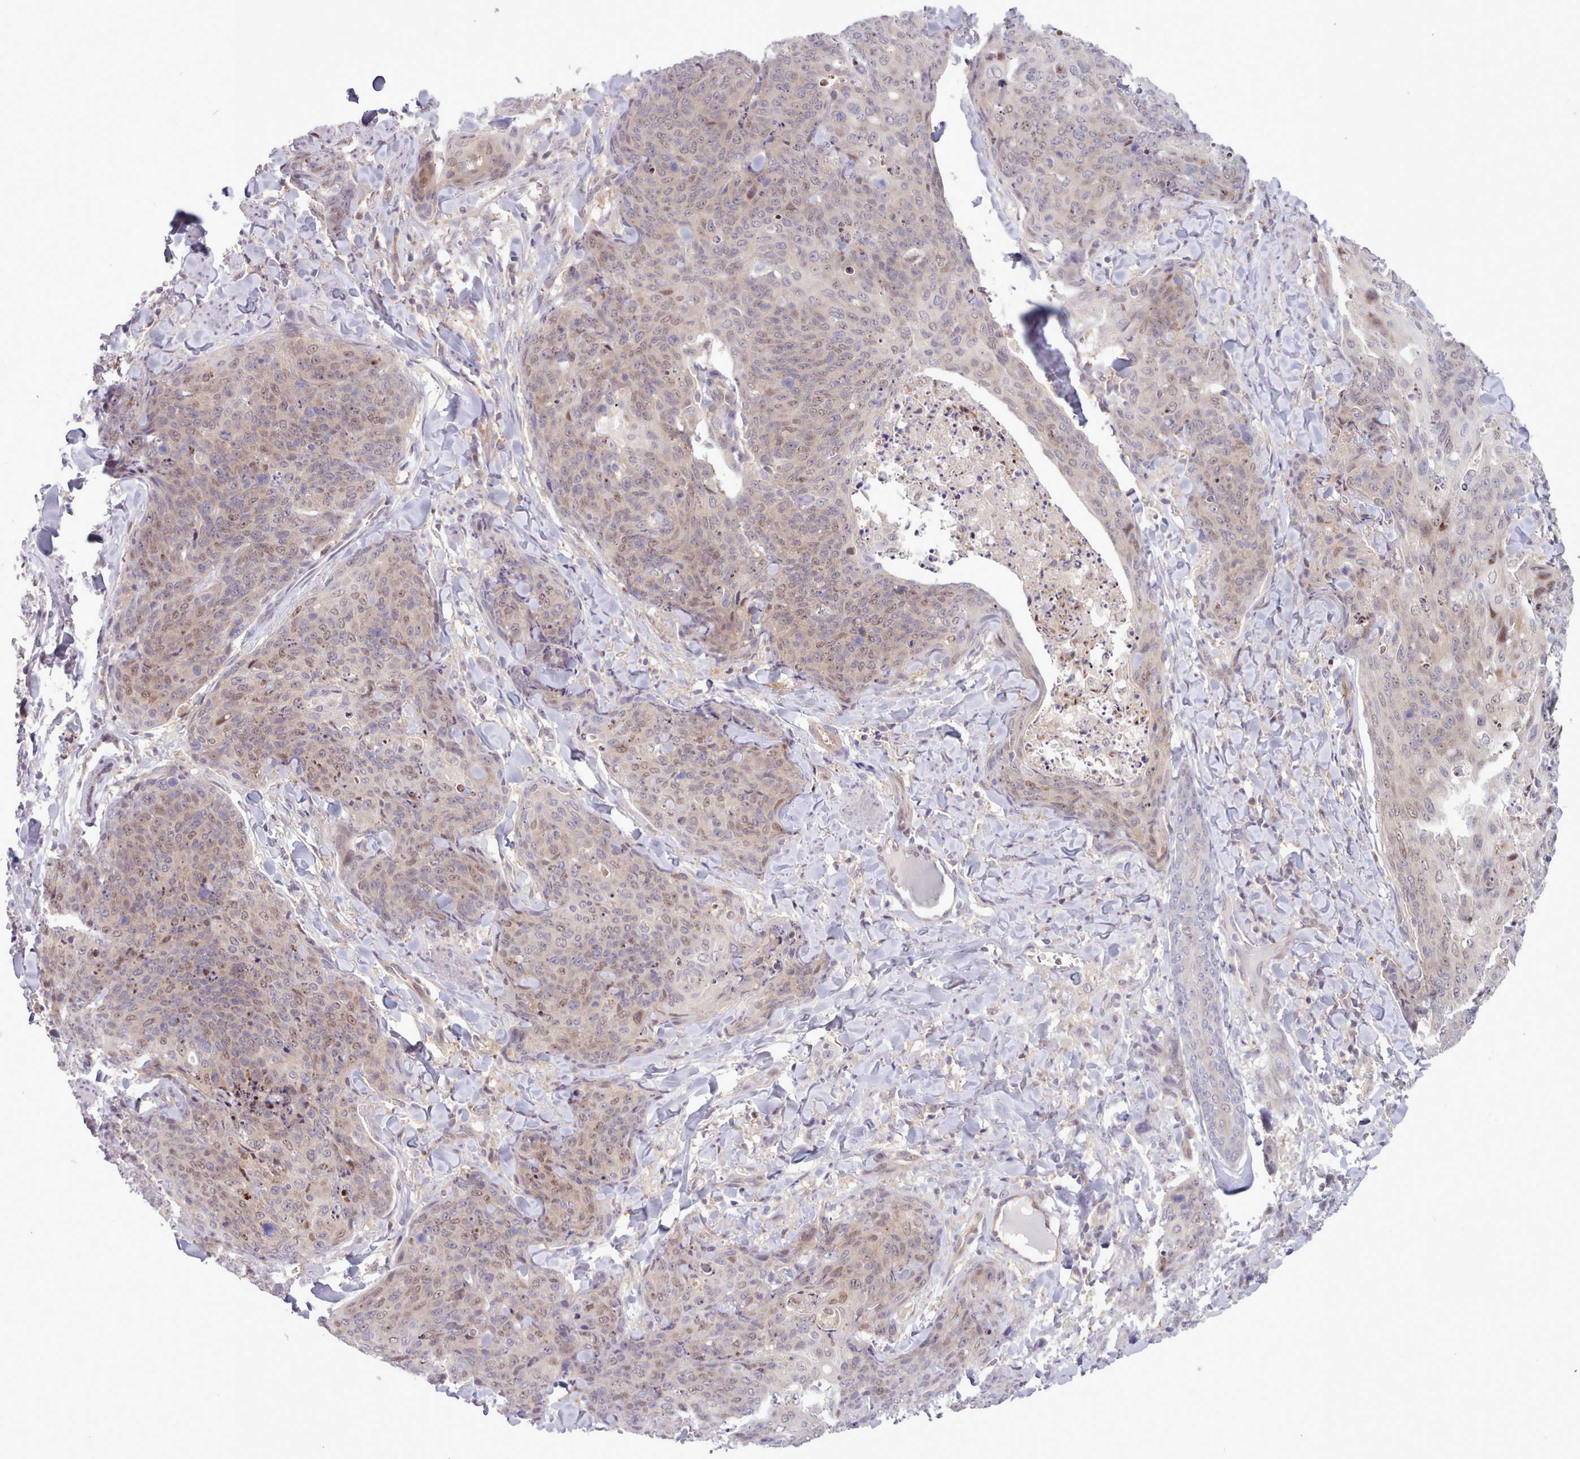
{"staining": {"intensity": "weak", "quantity": "25%-75%", "location": "cytoplasmic/membranous,nuclear"}, "tissue": "skin cancer", "cell_type": "Tumor cells", "image_type": "cancer", "snomed": [{"axis": "morphology", "description": "Squamous cell carcinoma, NOS"}, {"axis": "topography", "description": "Skin"}, {"axis": "topography", "description": "Vulva"}], "caption": "IHC micrograph of human skin cancer (squamous cell carcinoma) stained for a protein (brown), which shows low levels of weak cytoplasmic/membranous and nuclear staining in approximately 25%-75% of tumor cells.", "gene": "KBTBD7", "patient": {"sex": "female", "age": 85}}